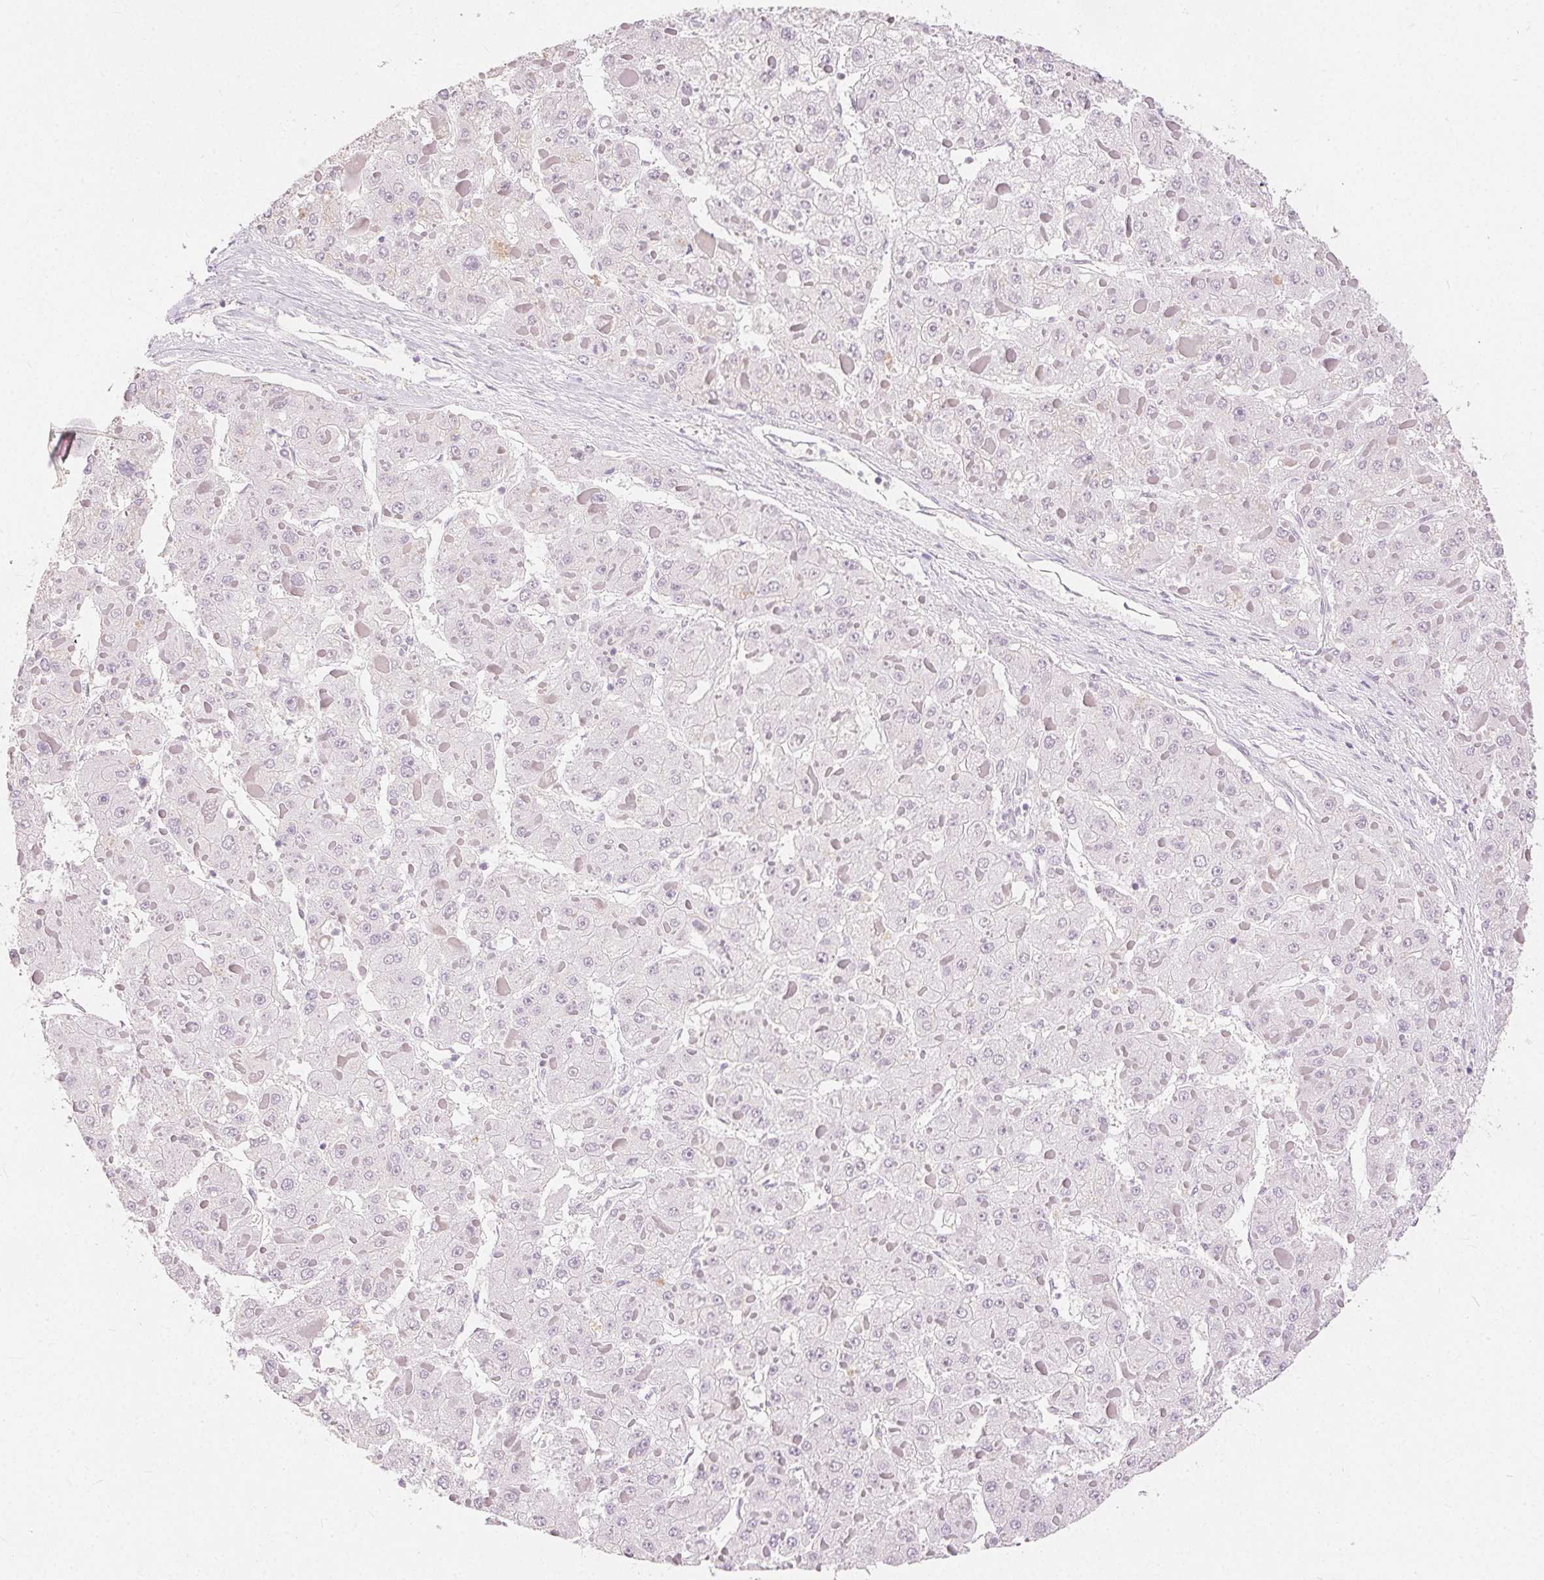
{"staining": {"intensity": "negative", "quantity": "none", "location": "none"}, "tissue": "liver cancer", "cell_type": "Tumor cells", "image_type": "cancer", "snomed": [{"axis": "morphology", "description": "Carcinoma, Hepatocellular, NOS"}, {"axis": "topography", "description": "Liver"}], "caption": "Liver cancer was stained to show a protein in brown. There is no significant positivity in tumor cells.", "gene": "CA12", "patient": {"sex": "female", "age": 73}}